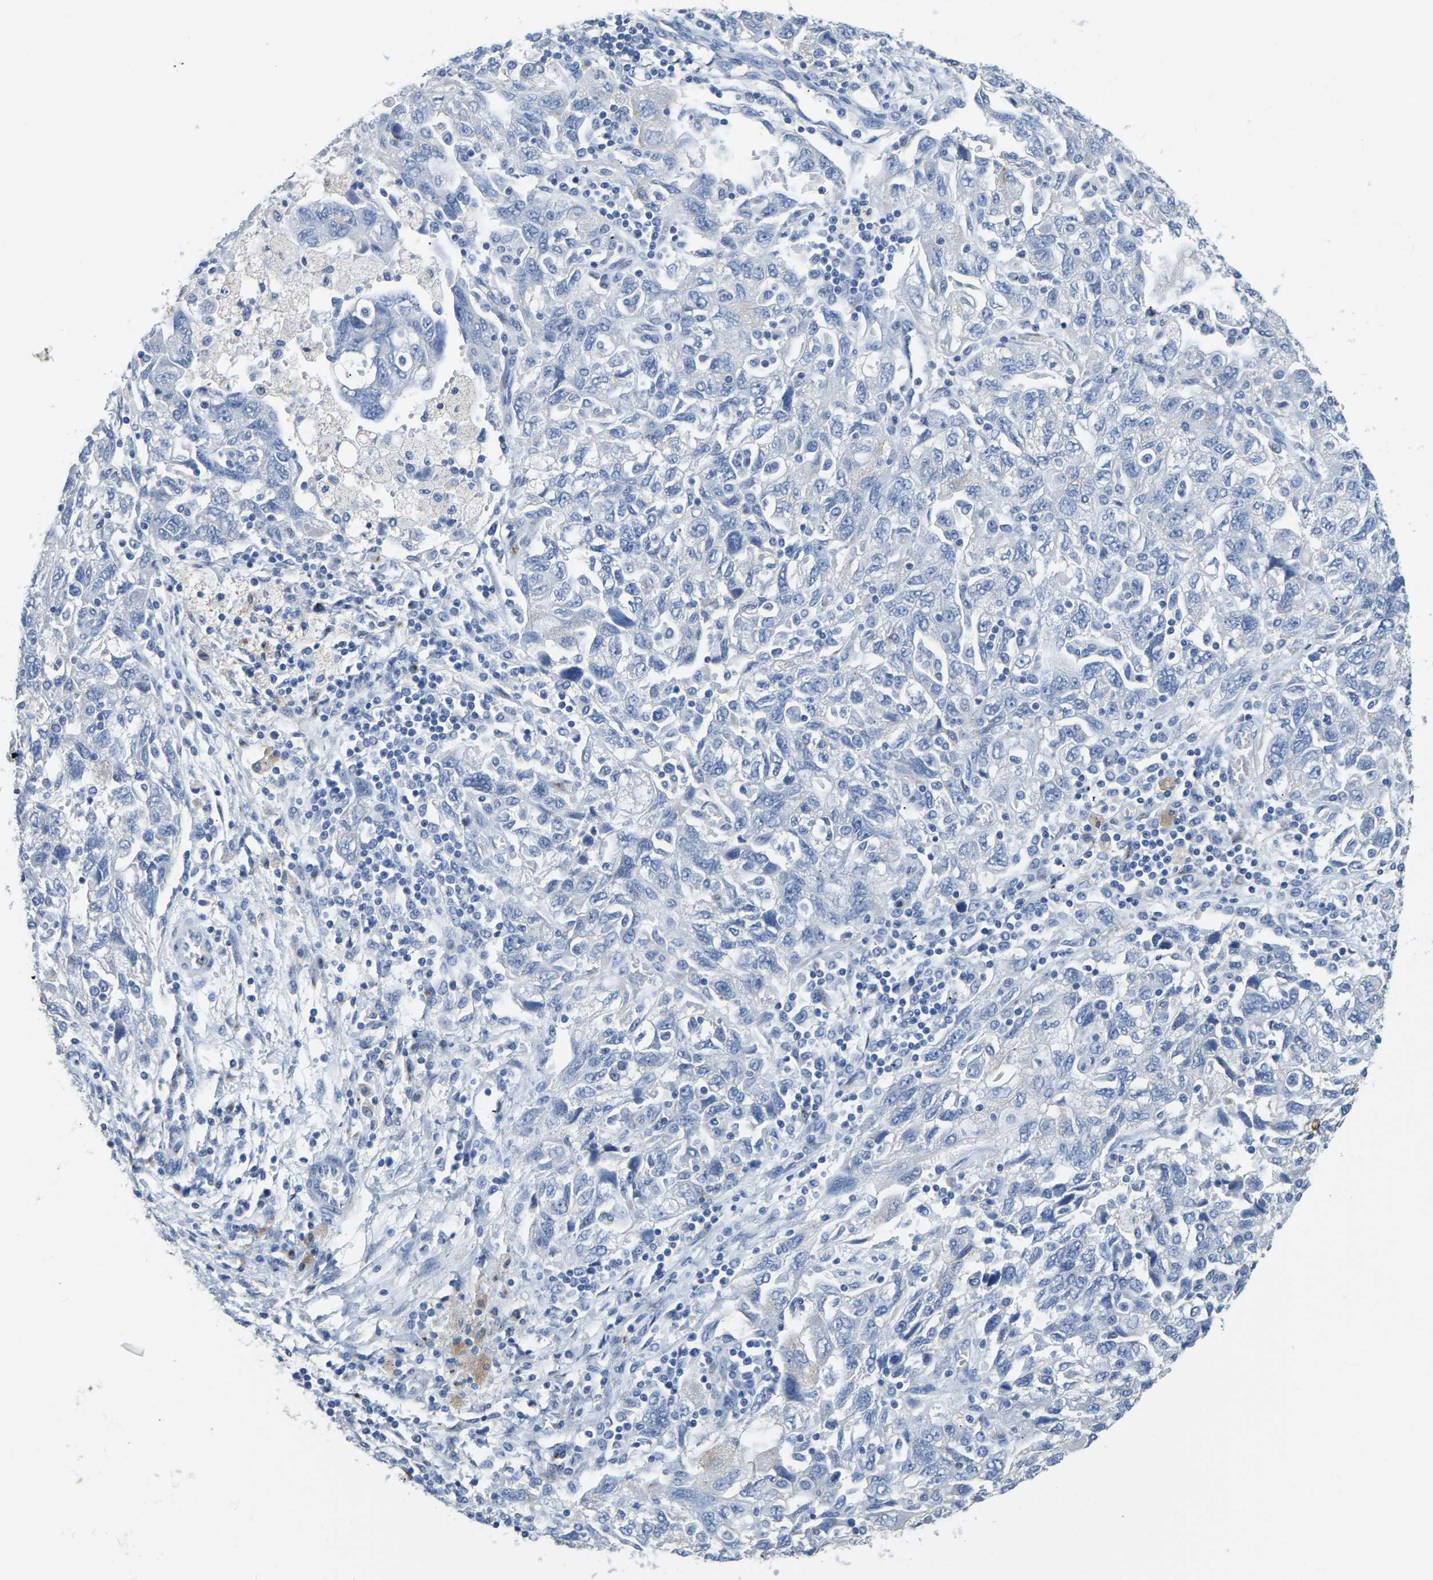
{"staining": {"intensity": "negative", "quantity": "none", "location": "none"}, "tissue": "ovarian cancer", "cell_type": "Tumor cells", "image_type": "cancer", "snomed": [{"axis": "morphology", "description": "Carcinoma, NOS"}, {"axis": "morphology", "description": "Cystadenocarcinoma, serous, NOS"}, {"axis": "topography", "description": "Ovary"}], "caption": "Ovarian cancer (carcinoma) was stained to show a protein in brown. There is no significant positivity in tumor cells.", "gene": "FAM174A", "patient": {"sex": "female", "age": 69}}